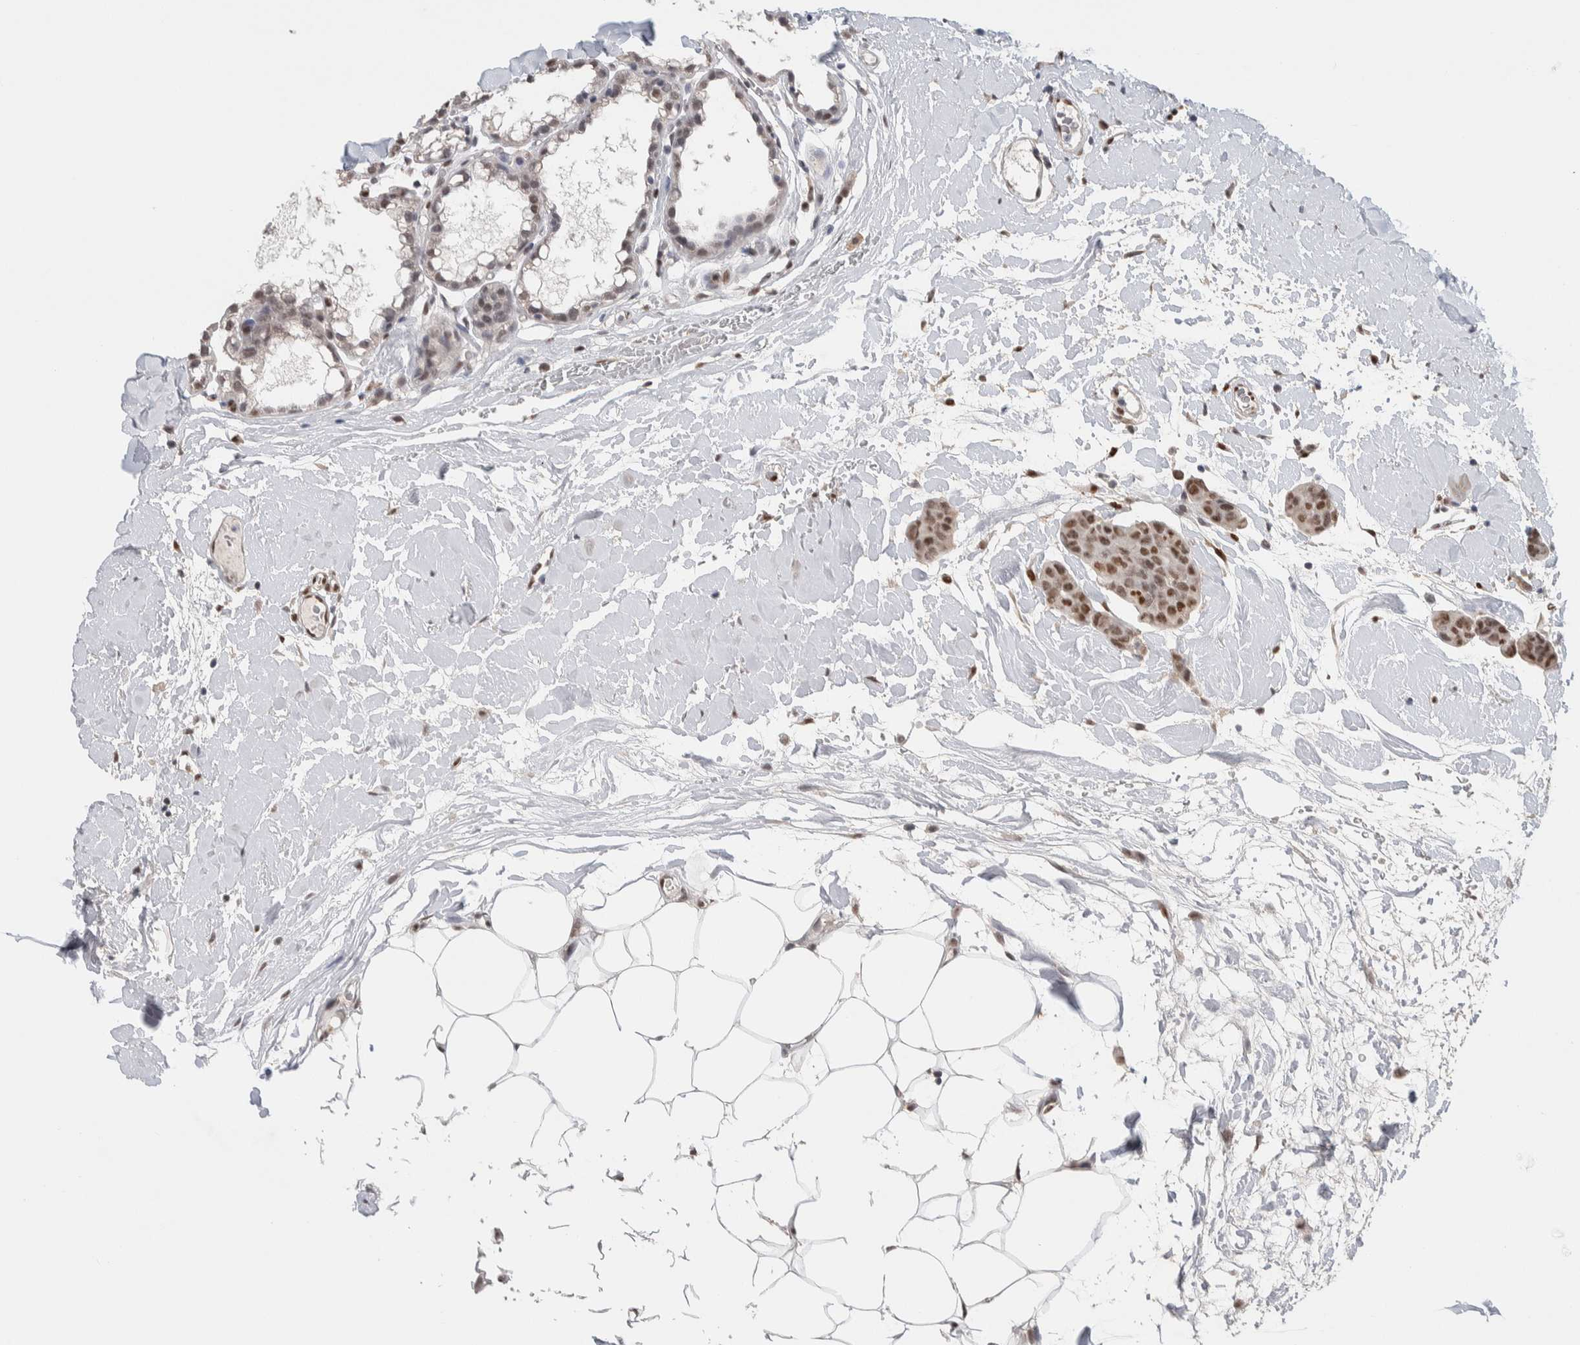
{"staining": {"intensity": "moderate", "quantity": ">75%", "location": "nuclear"}, "tissue": "breast cancer", "cell_type": "Tumor cells", "image_type": "cancer", "snomed": [{"axis": "morphology", "description": "Normal tissue, NOS"}, {"axis": "morphology", "description": "Duct carcinoma"}, {"axis": "topography", "description": "Breast"}], "caption": "A micrograph showing moderate nuclear expression in about >75% of tumor cells in breast cancer, as visualized by brown immunohistochemical staining.", "gene": "PRMT1", "patient": {"sex": "female", "age": 40}}